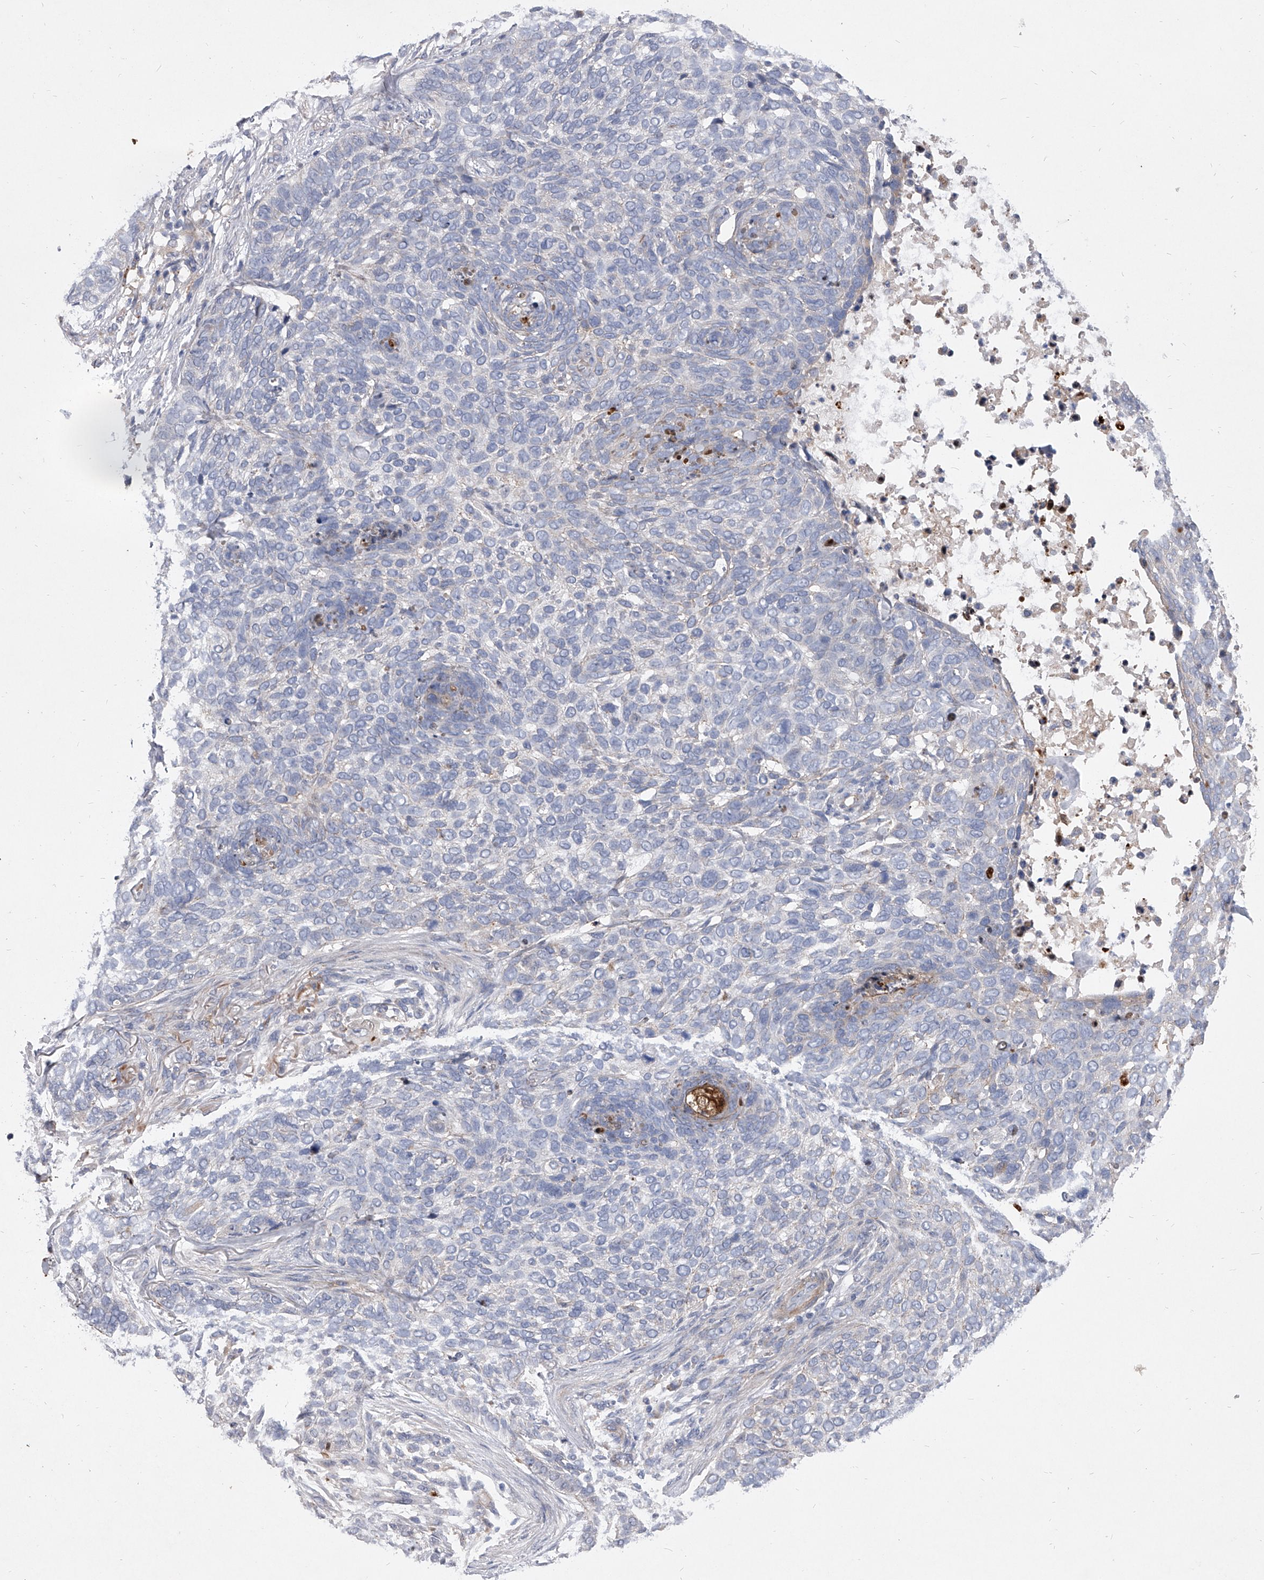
{"staining": {"intensity": "negative", "quantity": "none", "location": "none"}, "tissue": "skin cancer", "cell_type": "Tumor cells", "image_type": "cancer", "snomed": [{"axis": "morphology", "description": "Basal cell carcinoma"}, {"axis": "topography", "description": "Skin"}], "caption": "Human skin cancer stained for a protein using immunohistochemistry shows no expression in tumor cells.", "gene": "MINDY4", "patient": {"sex": "female", "age": 64}}